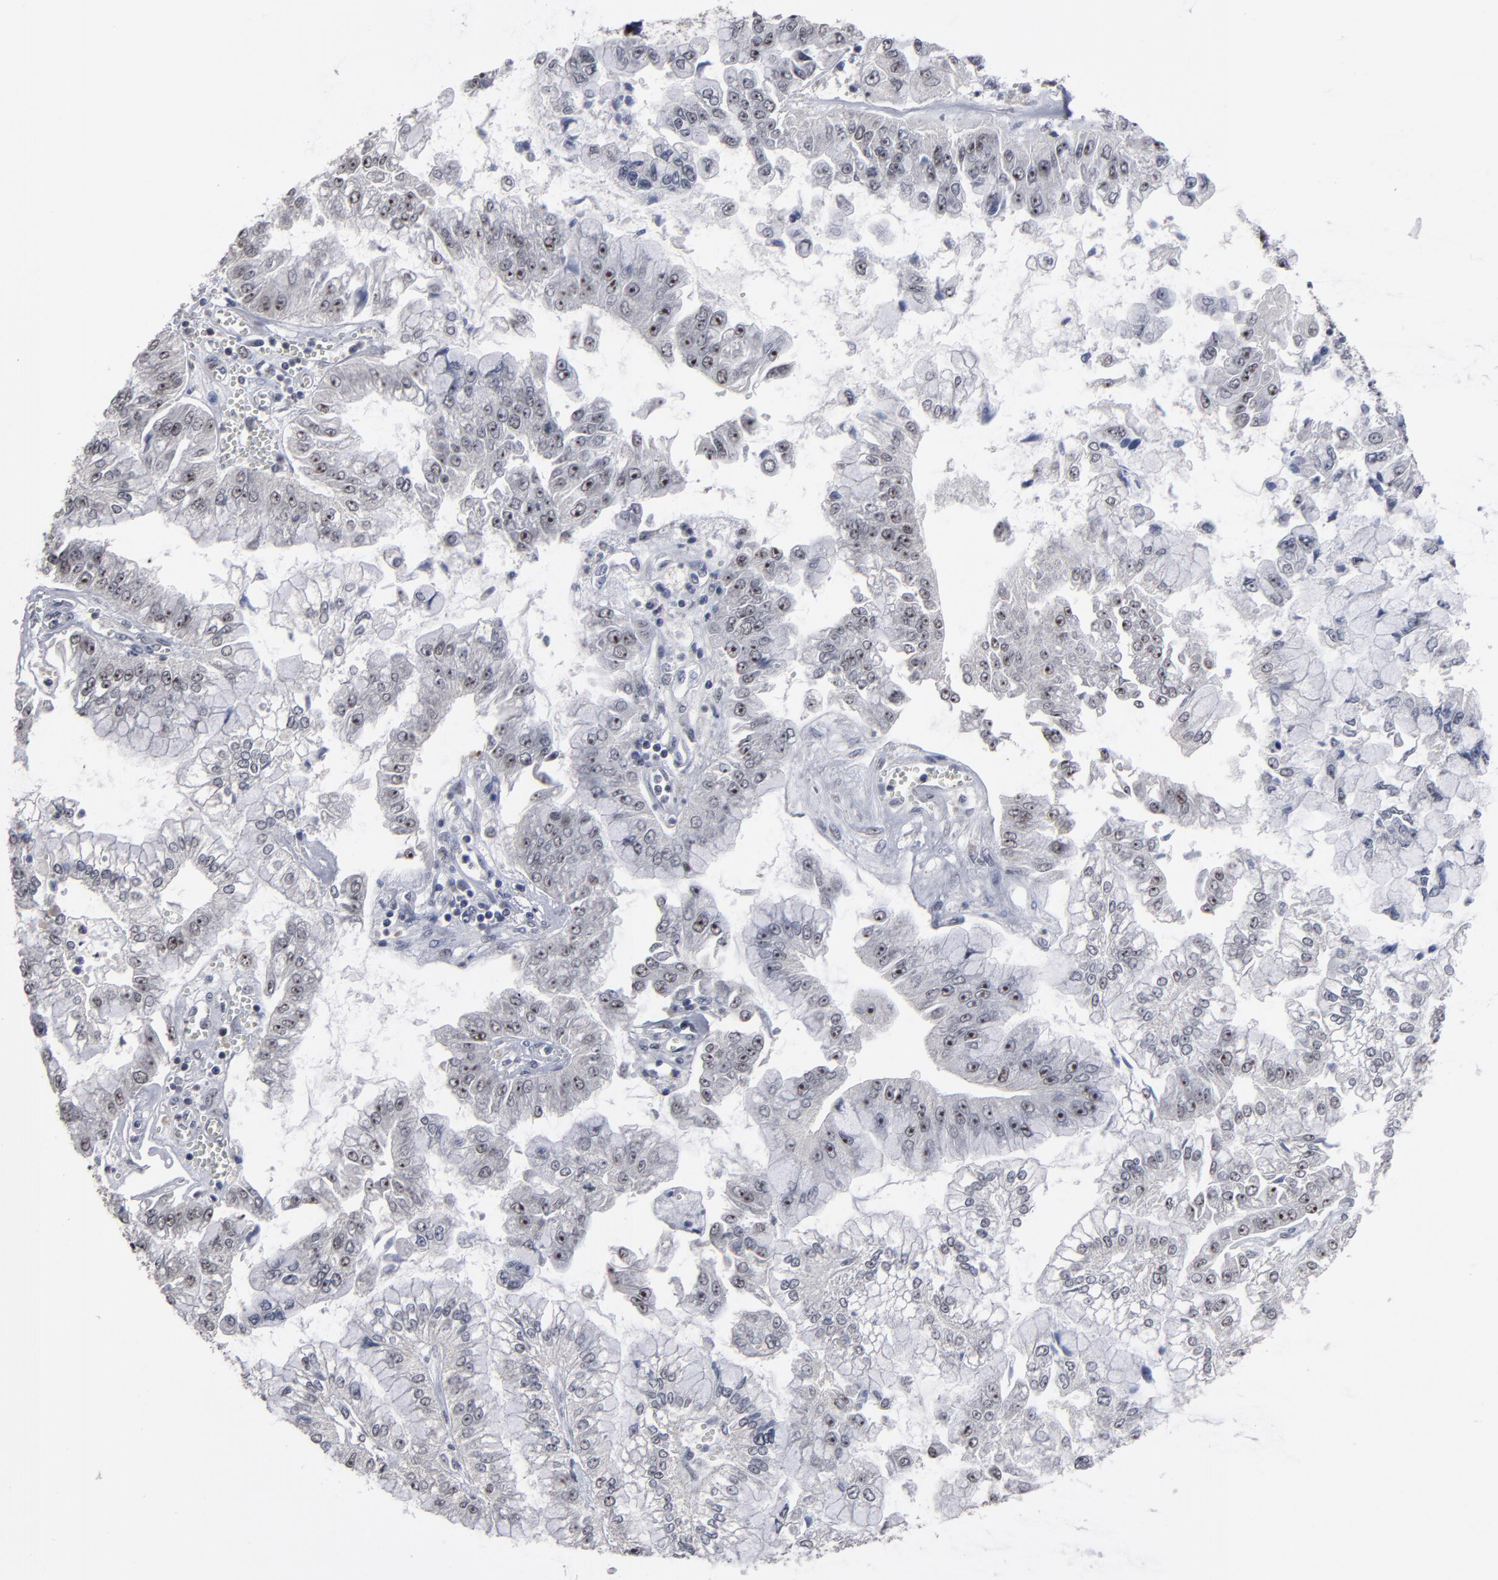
{"staining": {"intensity": "negative", "quantity": "none", "location": "none"}, "tissue": "liver cancer", "cell_type": "Tumor cells", "image_type": "cancer", "snomed": [{"axis": "morphology", "description": "Cholangiocarcinoma"}, {"axis": "topography", "description": "Liver"}], "caption": "Human cholangiocarcinoma (liver) stained for a protein using IHC reveals no staining in tumor cells.", "gene": "SSRP1", "patient": {"sex": "female", "age": 79}}